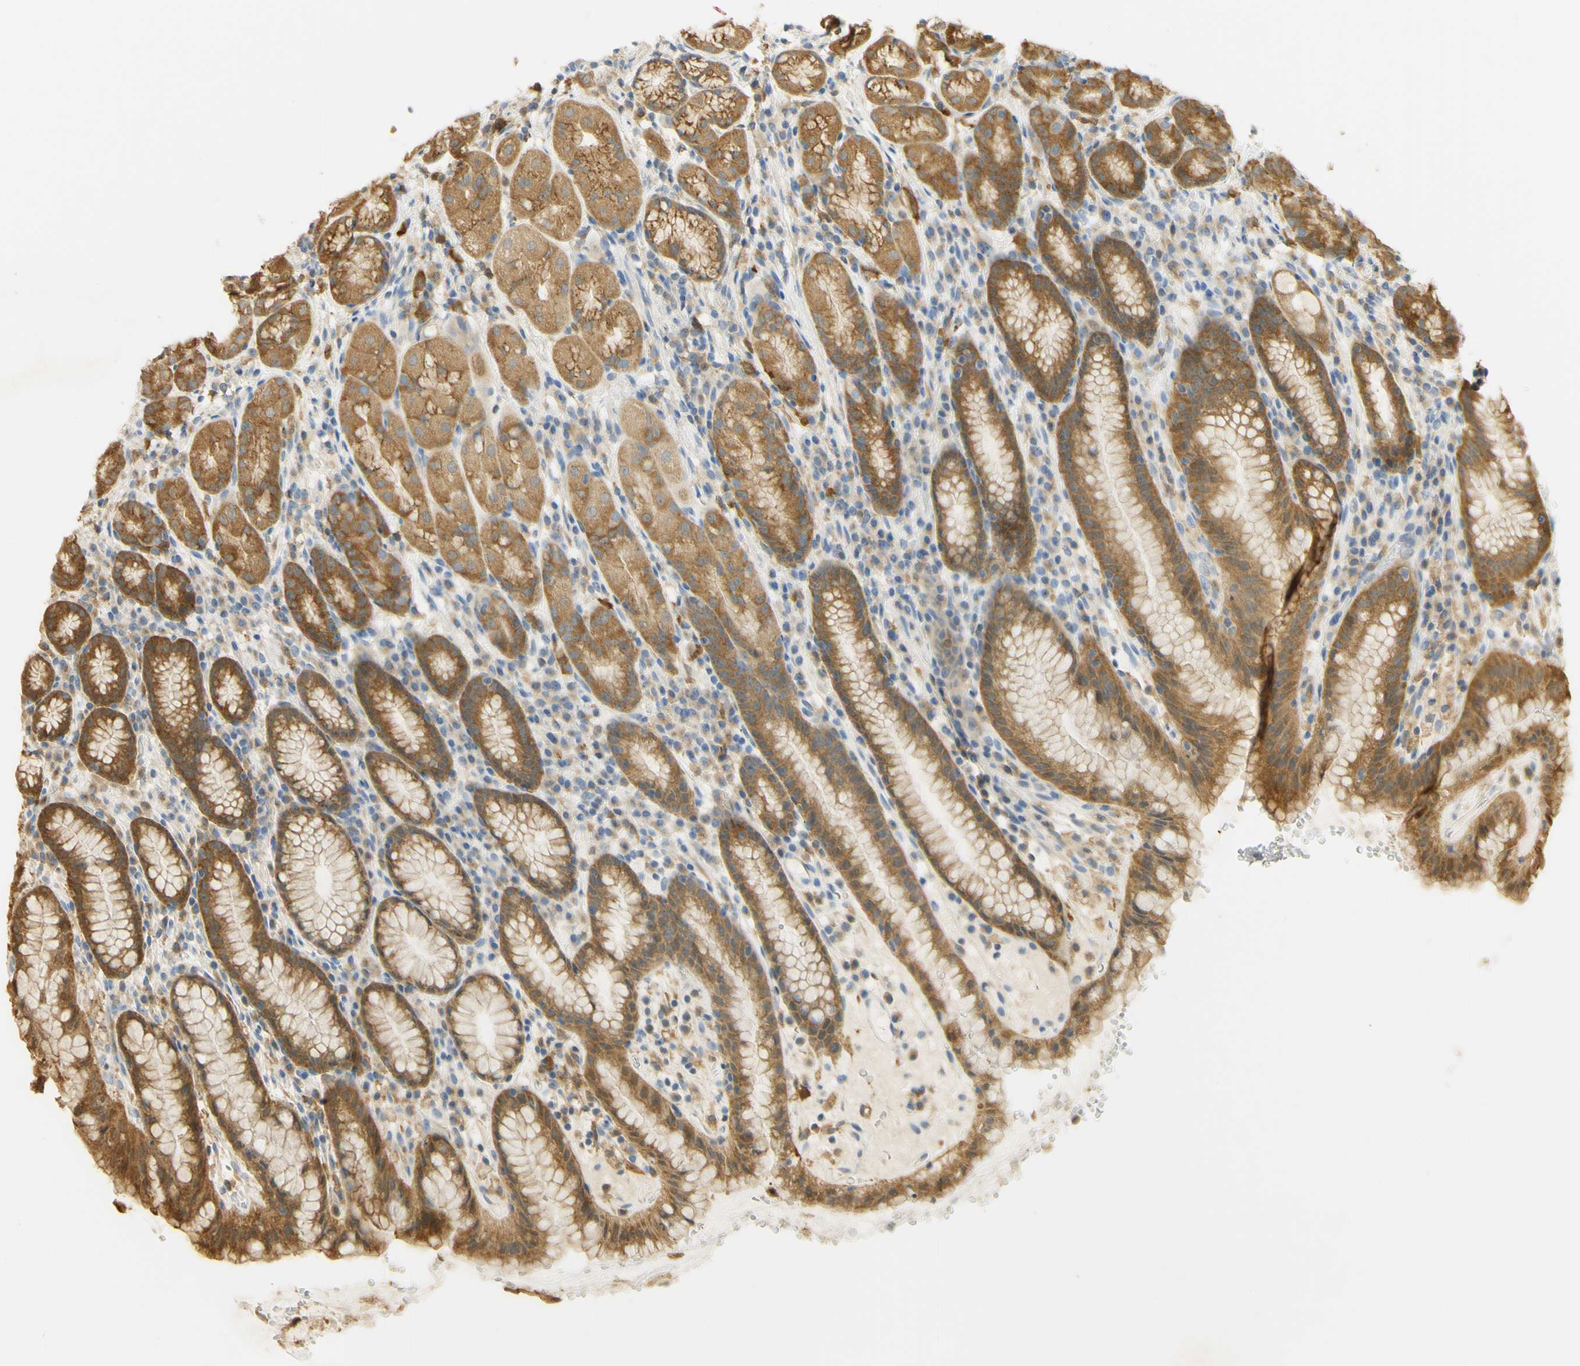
{"staining": {"intensity": "moderate", "quantity": ">75%", "location": "cytoplasmic/membranous"}, "tissue": "stomach", "cell_type": "Glandular cells", "image_type": "normal", "snomed": [{"axis": "morphology", "description": "Normal tissue, NOS"}, {"axis": "topography", "description": "Stomach, lower"}], "caption": "Human stomach stained with a brown dye shows moderate cytoplasmic/membranous positive staining in about >75% of glandular cells.", "gene": "PAK1", "patient": {"sex": "male", "age": 52}}